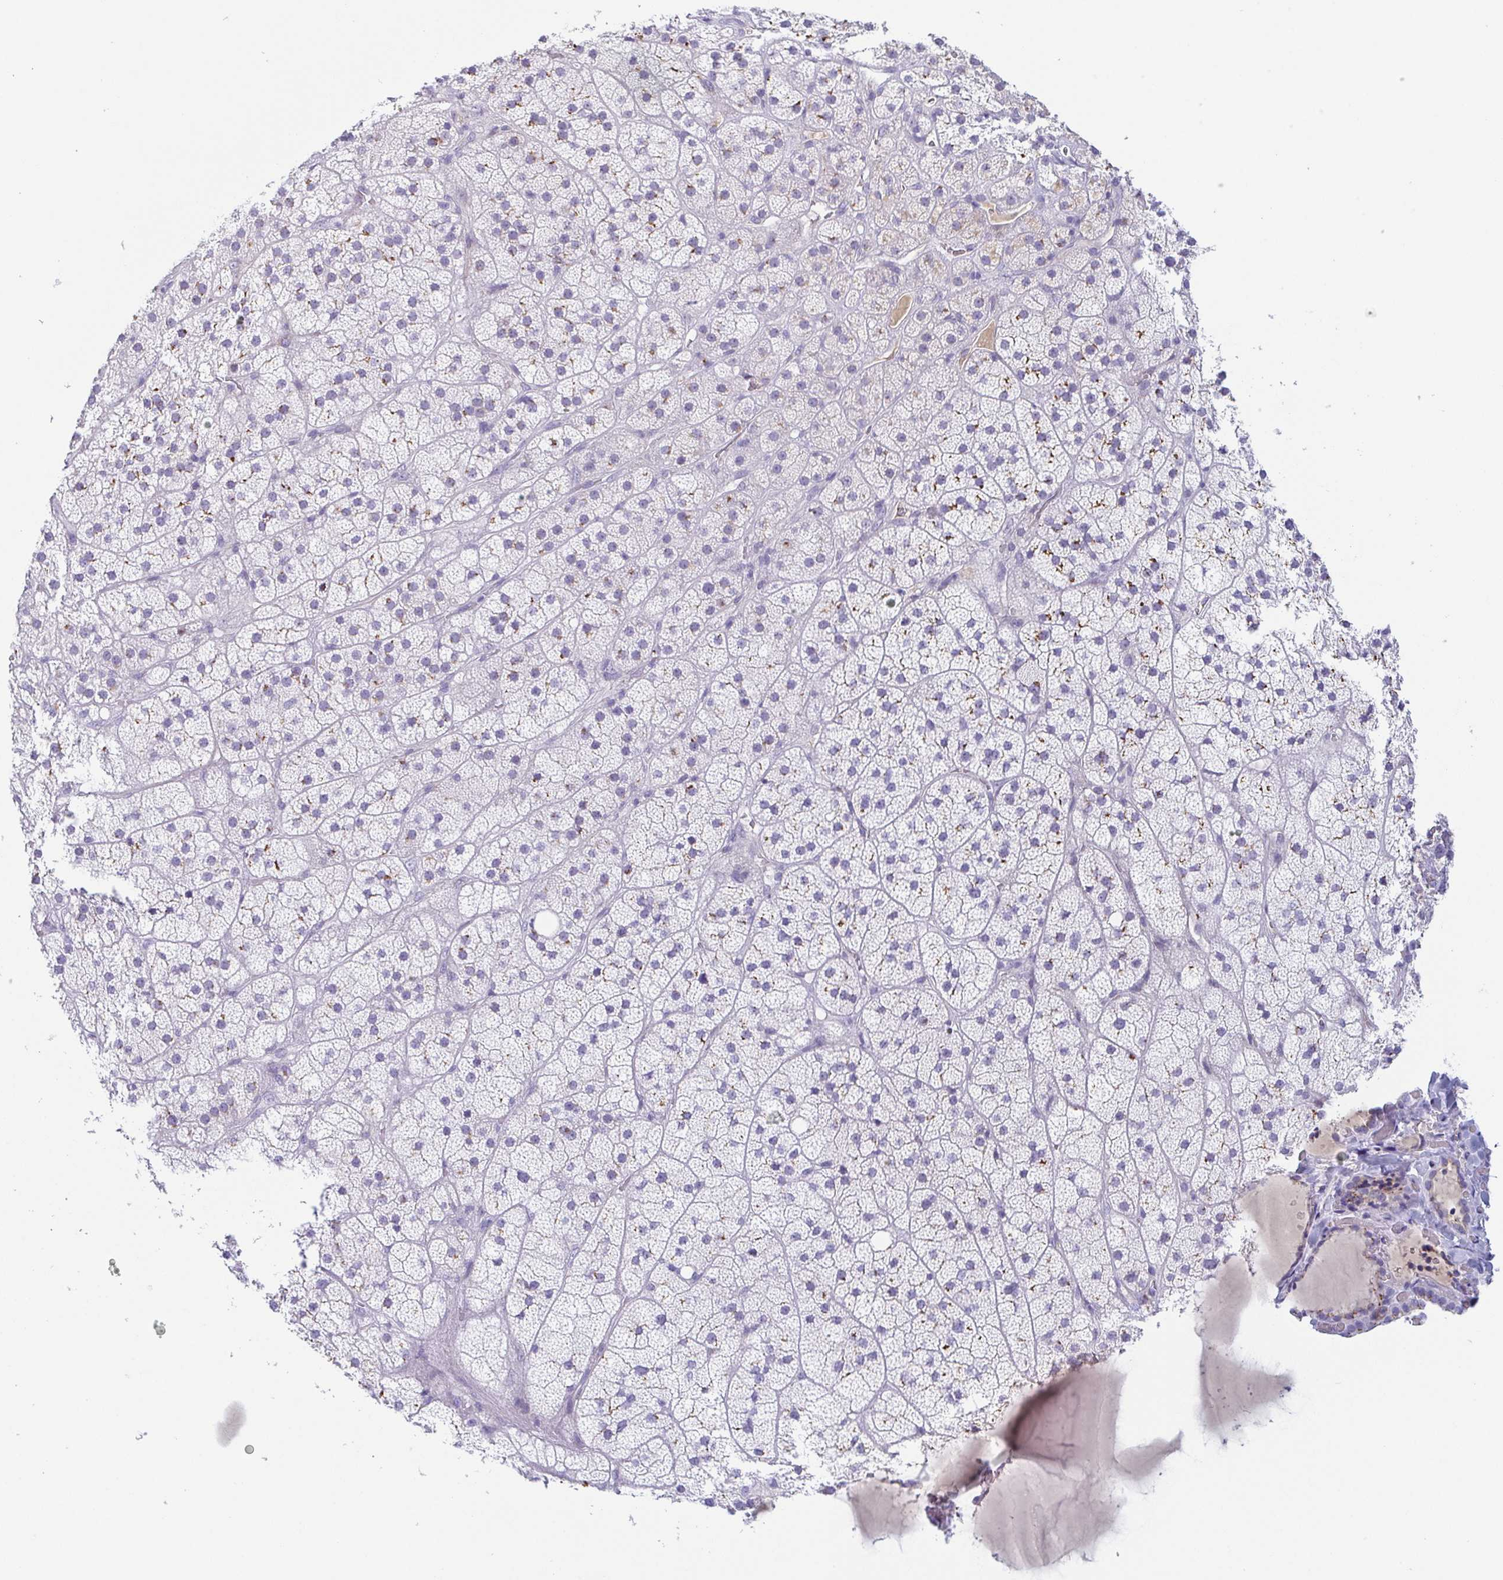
{"staining": {"intensity": "moderate", "quantity": "25%-75%", "location": "cytoplasmic/membranous"}, "tissue": "adrenal gland", "cell_type": "Glandular cells", "image_type": "normal", "snomed": [{"axis": "morphology", "description": "Normal tissue, NOS"}, {"axis": "topography", "description": "Adrenal gland"}], "caption": "Adrenal gland stained for a protein (brown) exhibits moderate cytoplasmic/membranous positive positivity in about 25%-75% of glandular cells.", "gene": "LDLRAD1", "patient": {"sex": "male", "age": 57}}